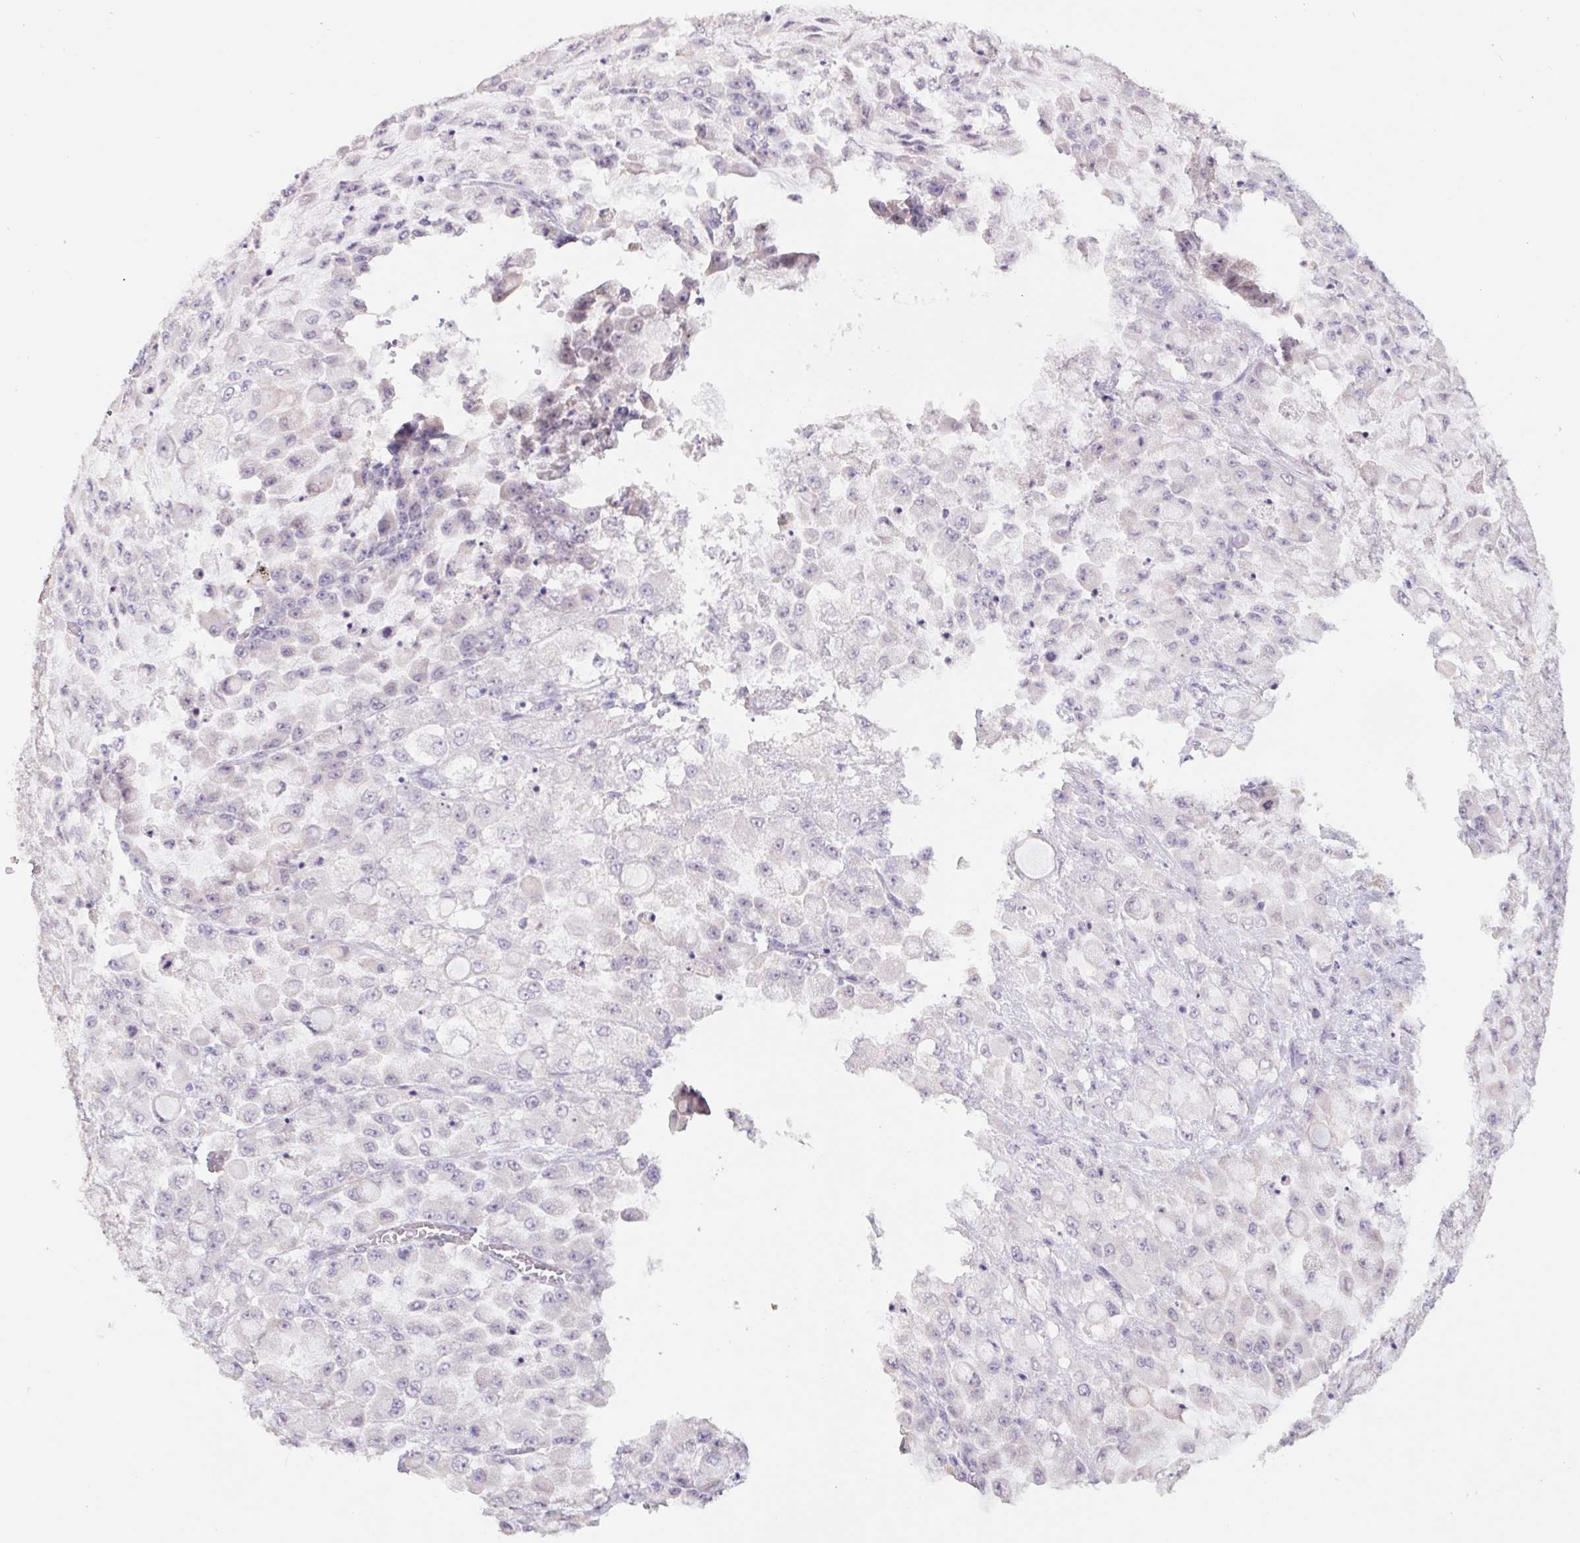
{"staining": {"intensity": "negative", "quantity": "none", "location": "none"}, "tissue": "stomach cancer", "cell_type": "Tumor cells", "image_type": "cancer", "snomed": [{"axis": "morphology", "description": "Adenocarcinoma, NOS"}, {"axis": "topography", "description": "Stomach"}], "caption": "Tumor cells show no significant protein staining in stomach cancer (adenocarcinoma).", "gene": "PNMA8B", "patient": {"sex": "female", "age": 76}}